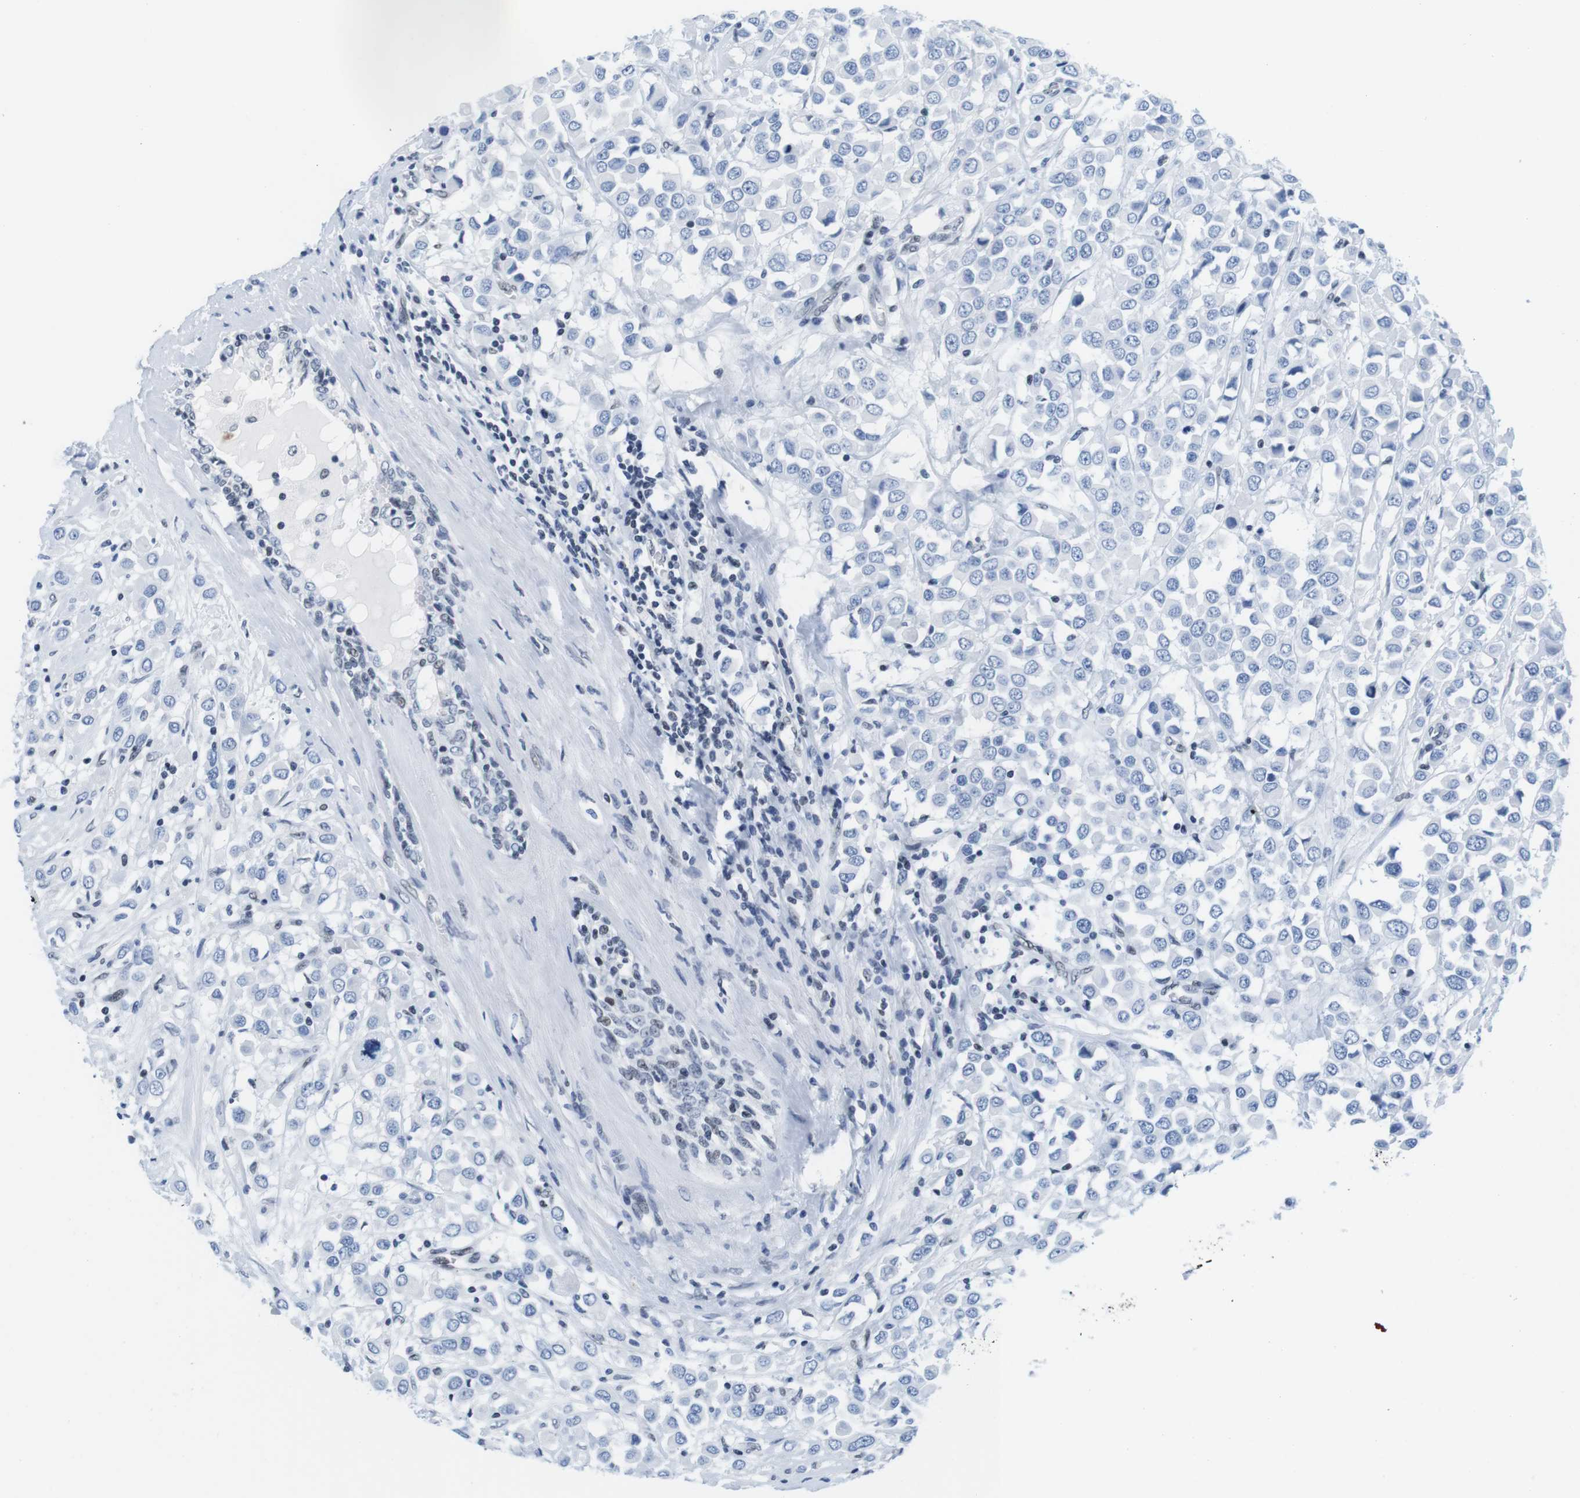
{"staining": {"intensity": "negative", "quantity": "none", "location": "none"}, "tissue": "breast cancer", "cell_type": "Tumor cells", "image_type": "cancer", "snomed": [{"axis": "morphology", "description": "Duct carcinoma"}, {"axis": "topography", "description": "Breast"}], "caption": "Immunohistochemical staining of human breast cancer (infiltrating ductal carcinoma) exhibits no significant staining in tumor cells. (DAB immunohistochemistry (IHC), high magnification).", "gene": "IFI16", "patient": {"sex": "female", "age": 61}}